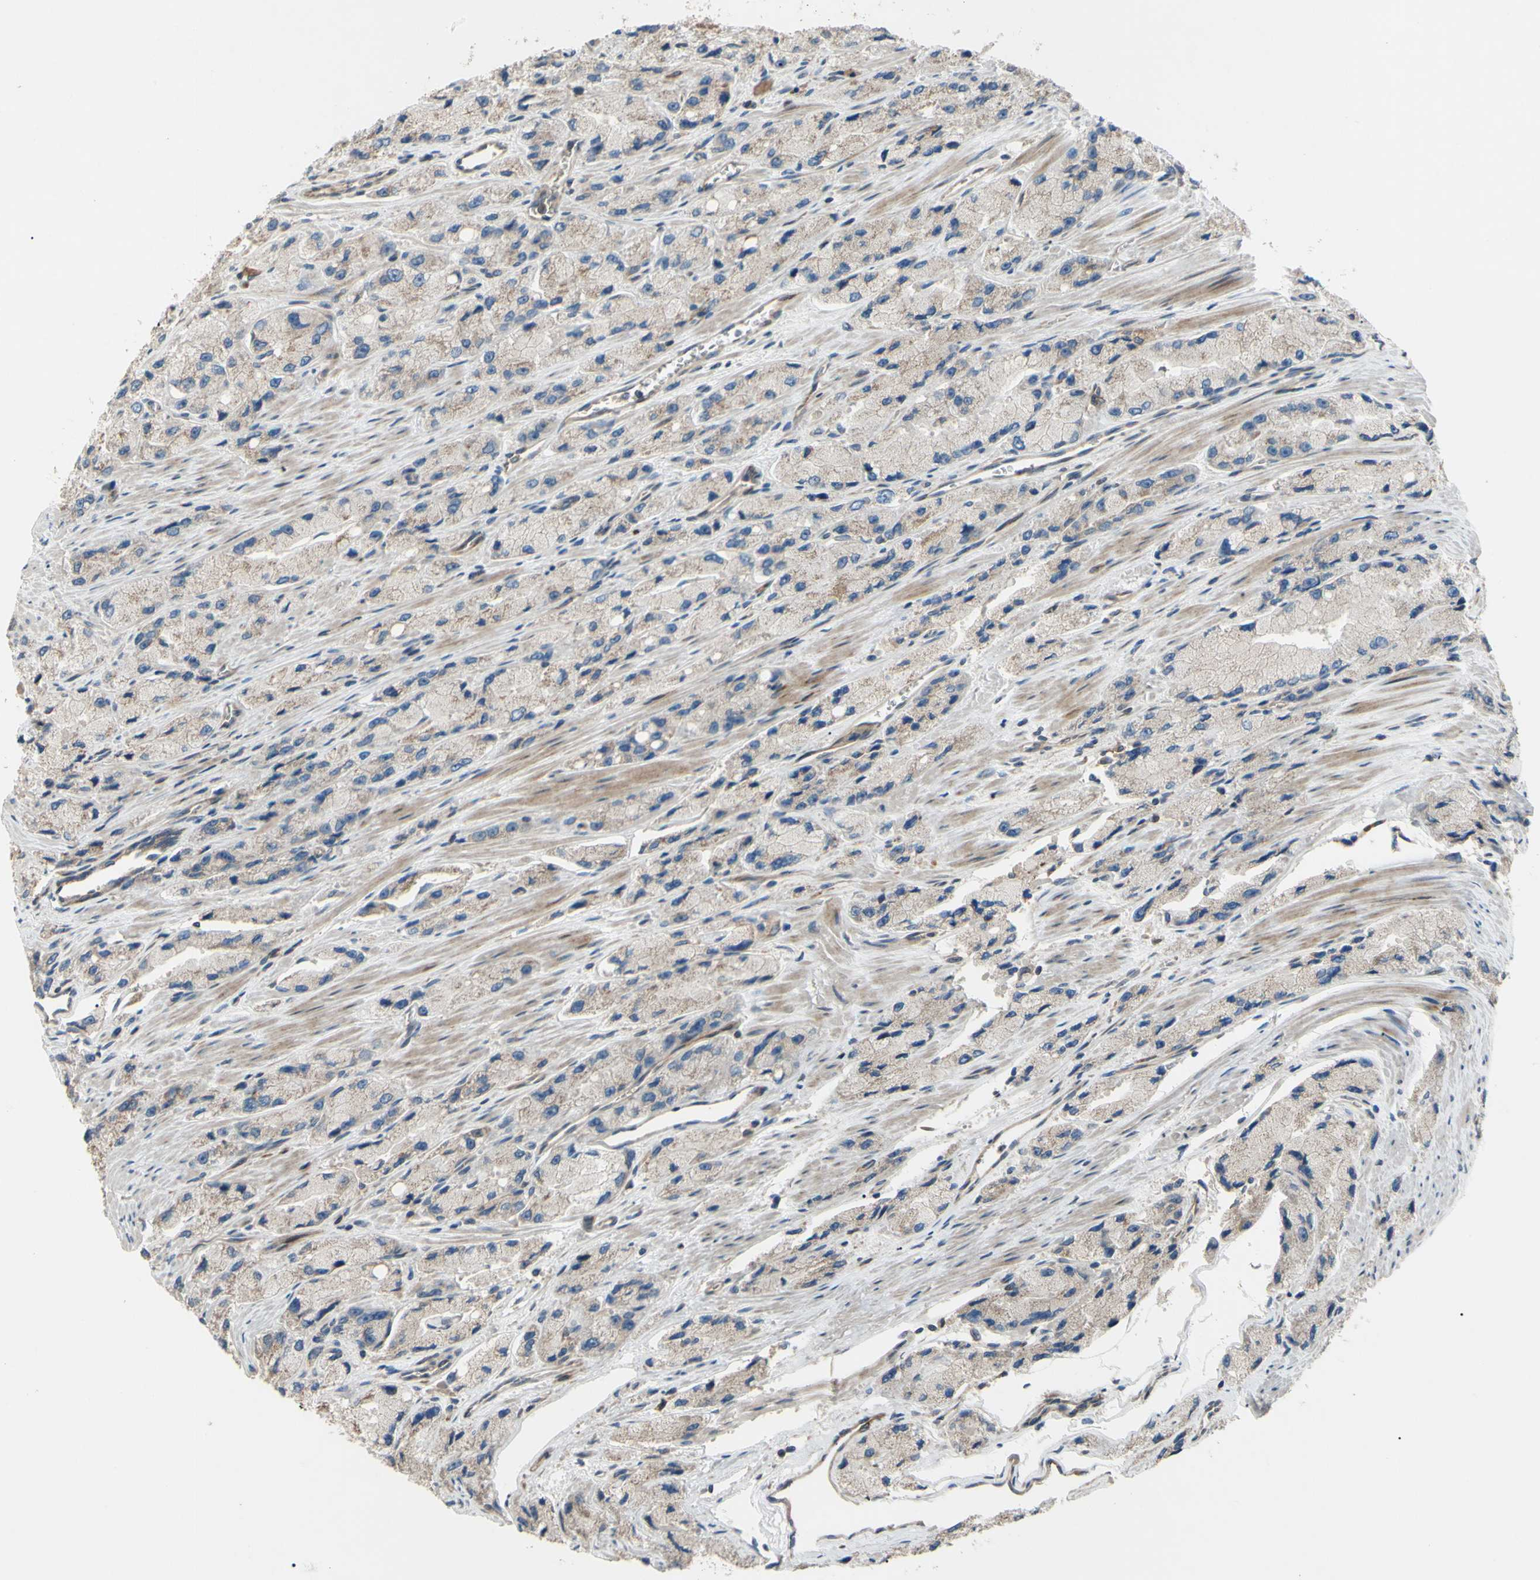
{"staining": {"intensity": "weak", "quantity": ">75%", "location": "cytoplasmic/membranous"}, "tissue": "prostate cancer", "cell_type": "Tumor cells", "image_type": "cancer", "snomed": [{"axis": "morphology", "description": "Adenocarcinoma, High grade"}, {"axis": "topography", "description": "Prostate"}], "caption": "Protein staining of adenocarcinoma (high-grade) (prostate) tissue reveals weak cytoplasmic/membranous positivity in about >75% of tumor cells.", "gene": "SPTLC1", "patient": {"sex": "male", "age": 58}}